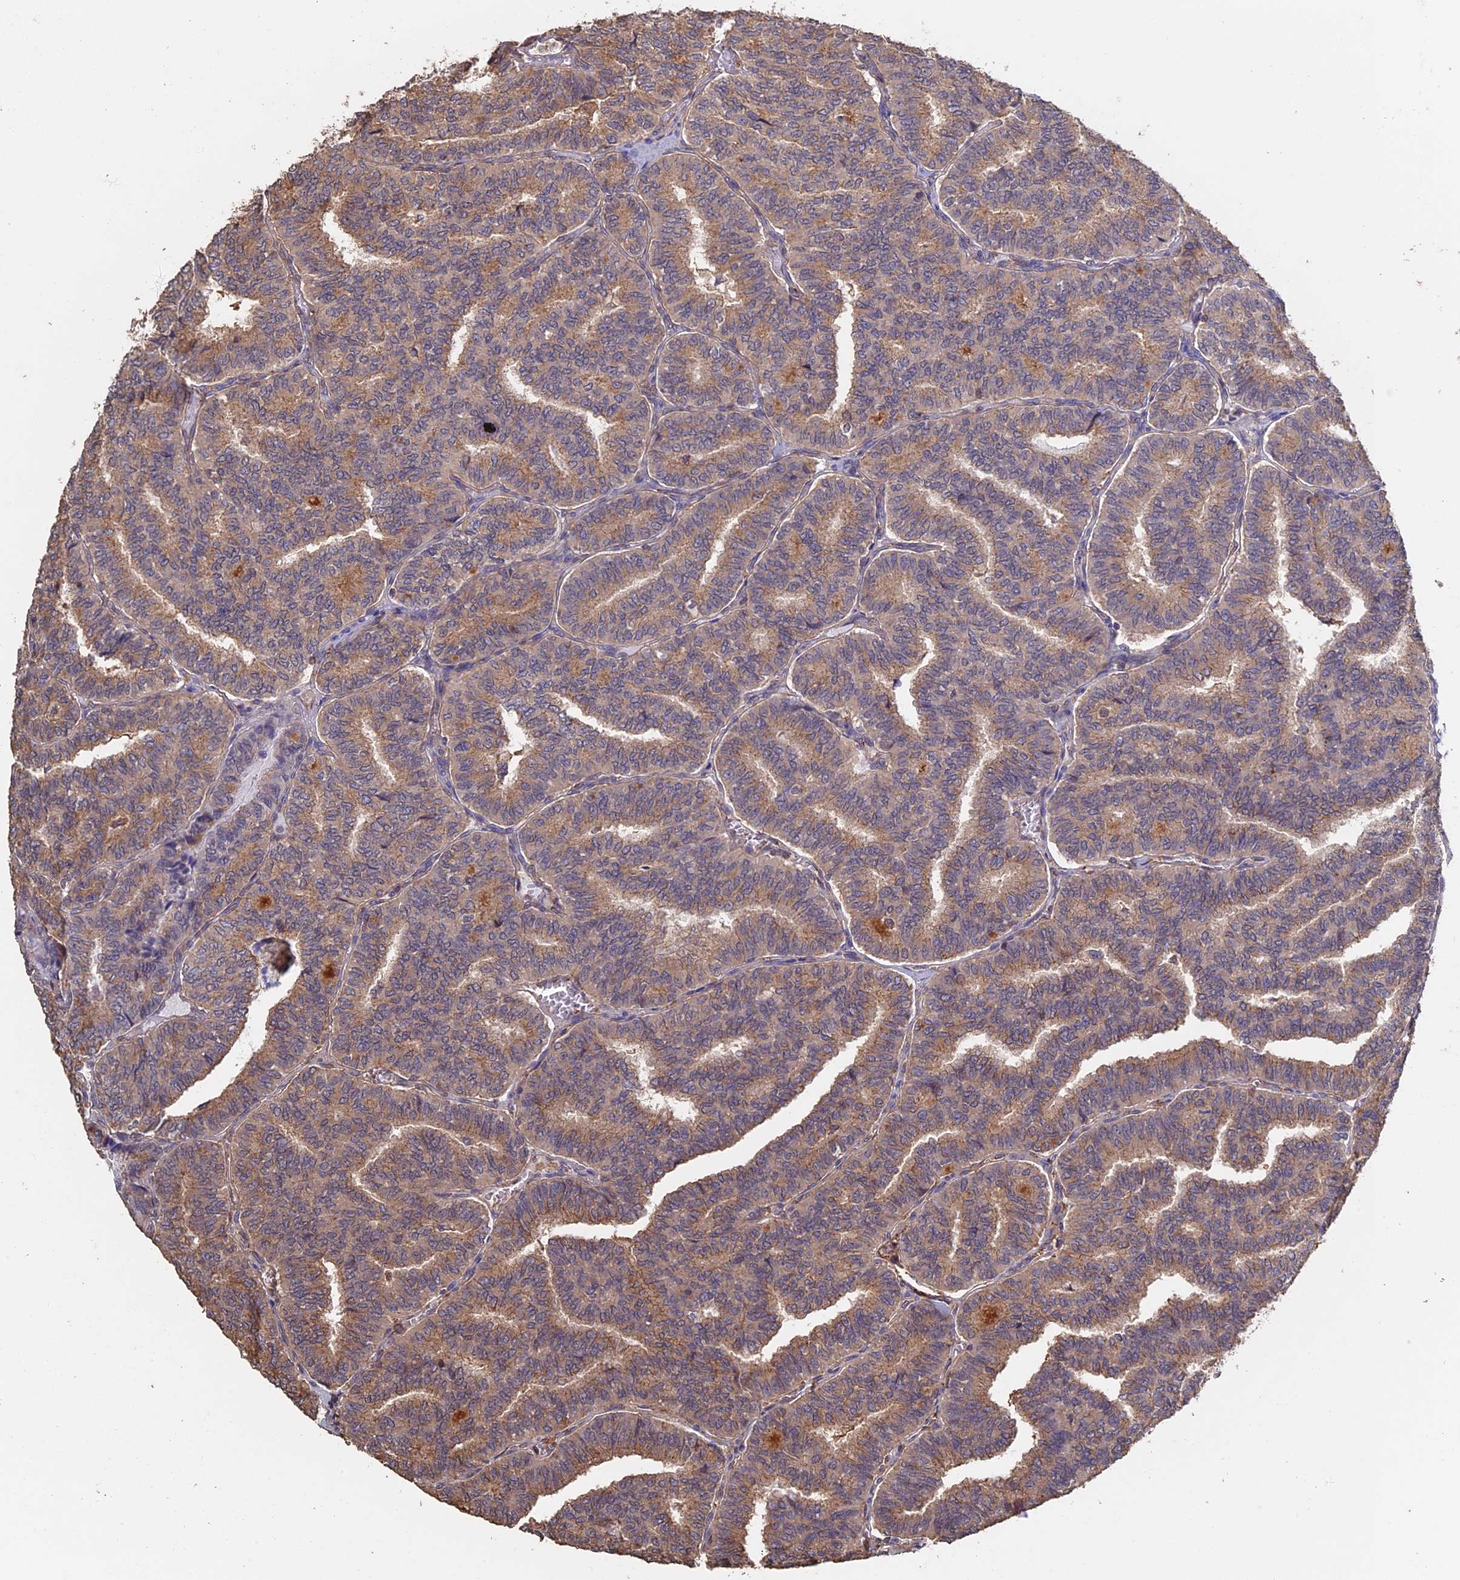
{"staining": {"intensity": "weak", "quantity": ">75%", "location": "cytoplasmic/membranous"}, "tissue": "thyroid cancer", "cell_type": "Tumor cells", "image_type": "cancer", "snomed": [{"axis": "morphology", "description": "Papillary adenocarcinoma, NOS"}, {"axis": "topography", "description": "Thyroid gland"}], "caption": "Protein staining of thyroid cancer (papillary adenocarcinoma) tissue displays weak cytoplasmic/membranous expression in about >75% of tumor cells. (DAB (3,3'-diaminobenzidine) IHC, brown staining for protein, blue staining for nuclei).", "gene": "PIGQ", "patient": {"sex": "female", "age": 35}}